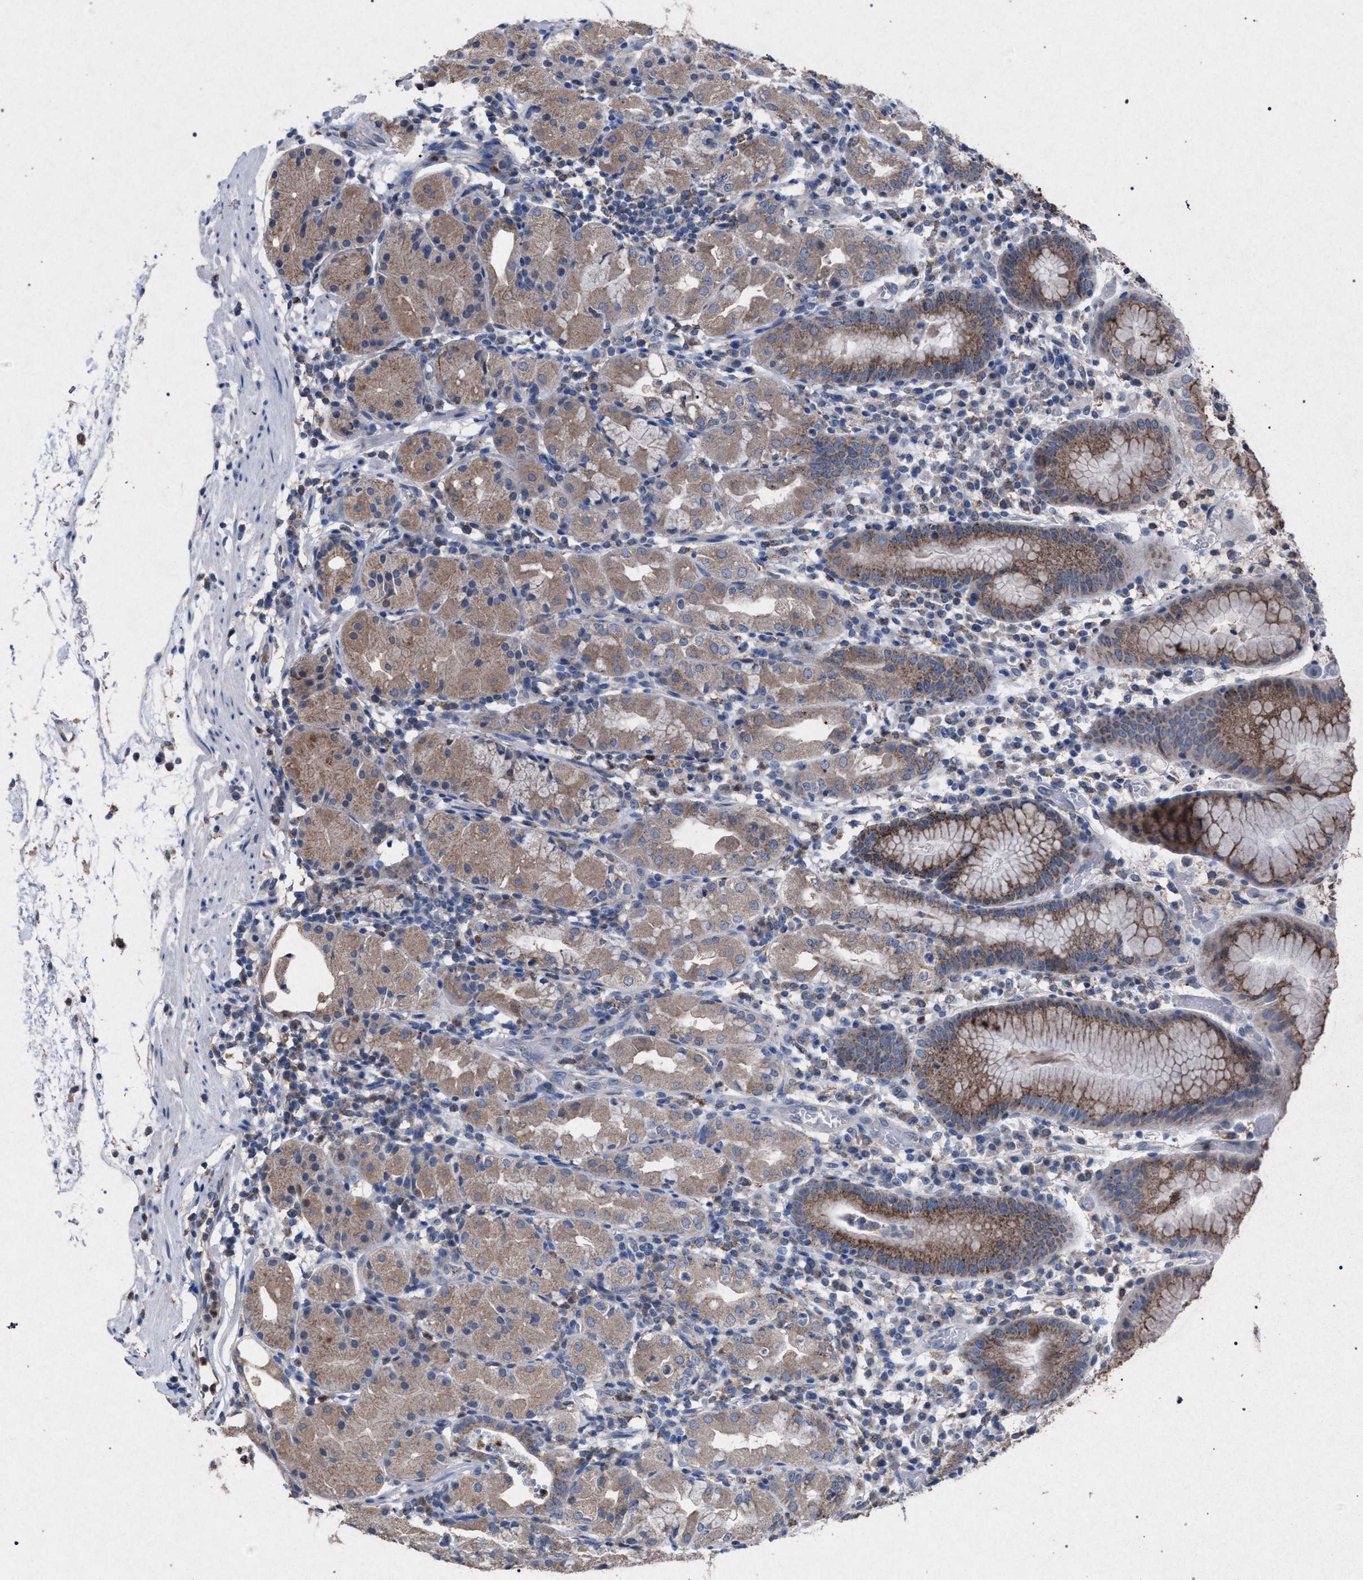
{"staining": {"intensity": "moderate", "quantity": ">75%", "location": "cytoplasmic/membranous"}, "tissue": "stomach", "cell_type": "Glandular cells", "image_type": "normal", "snomed": [{"axis": "morphology", "description": "Normal tissue, NOS"}, {"axis": "topography", "description": "Stomach"}, {"axis": "topography", "description": "Stomach, lower"}], "caption": "Benign stomach was stained to show a protein in brown. There is medium levels of moderate cytoplasmic/membranous expression in about >75% of glandular cells.", "gene": "HSD17B4", "patient": {"sex": "female", "age": 75}}